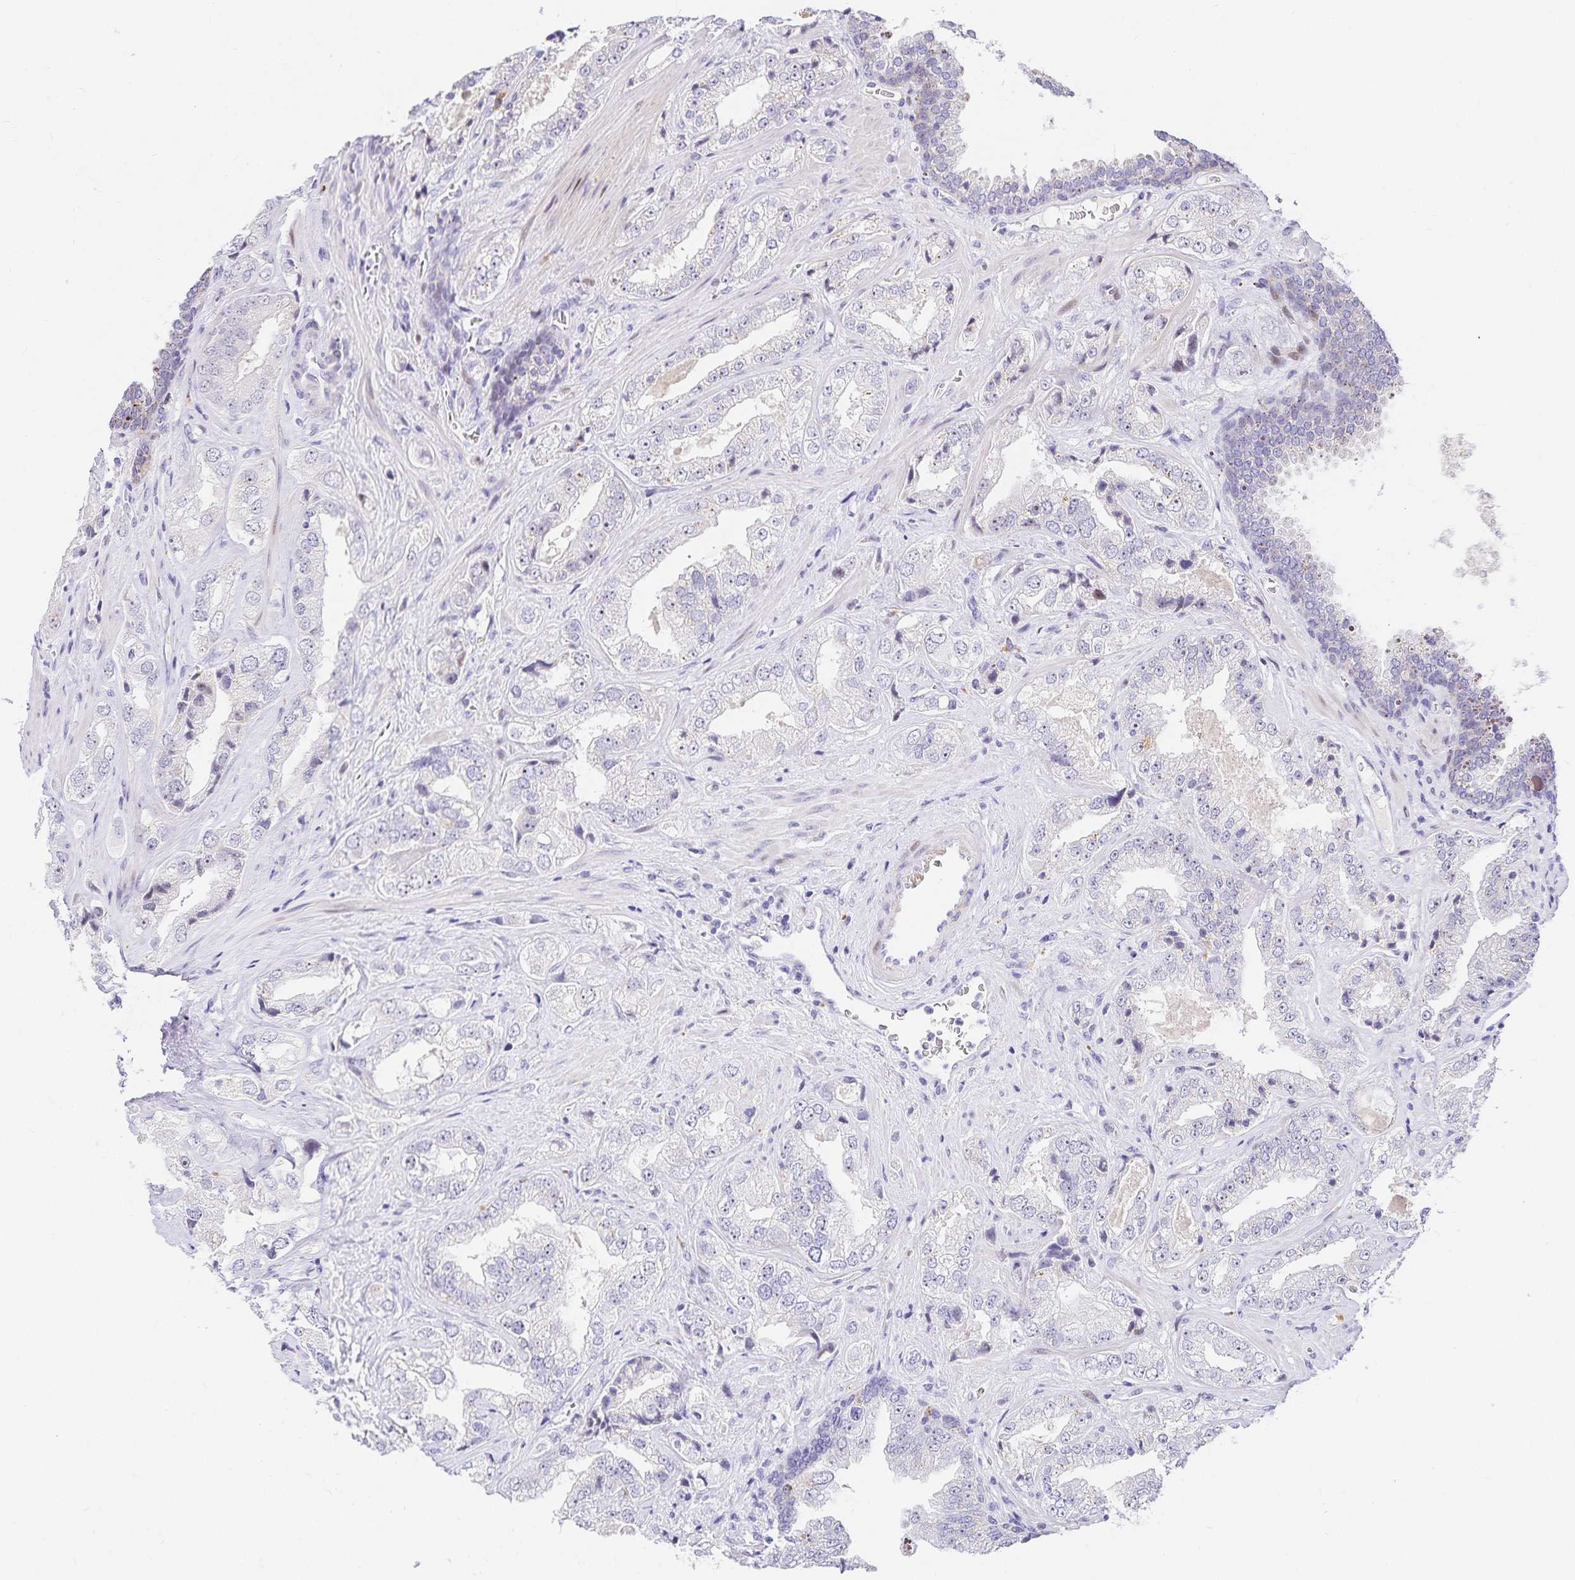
{"staining": {"intensity": "negative", "quantity": "none", "location": "none"}, "tissue": "prostate cancer", "cell_type": "Tumor cells", "image_type": "cancer", "snomed": [{"axis": "morphology", "description": "Adenocarcinoma, High grade"}, {"axis": "topography", "description": "Prostate"}], "caption": "Histopathology image shows no protein expression in tumor cells of prostate cancer tissue.", "gene": "KBTBD13", "patient": {"sex": "male", "age": 67}}